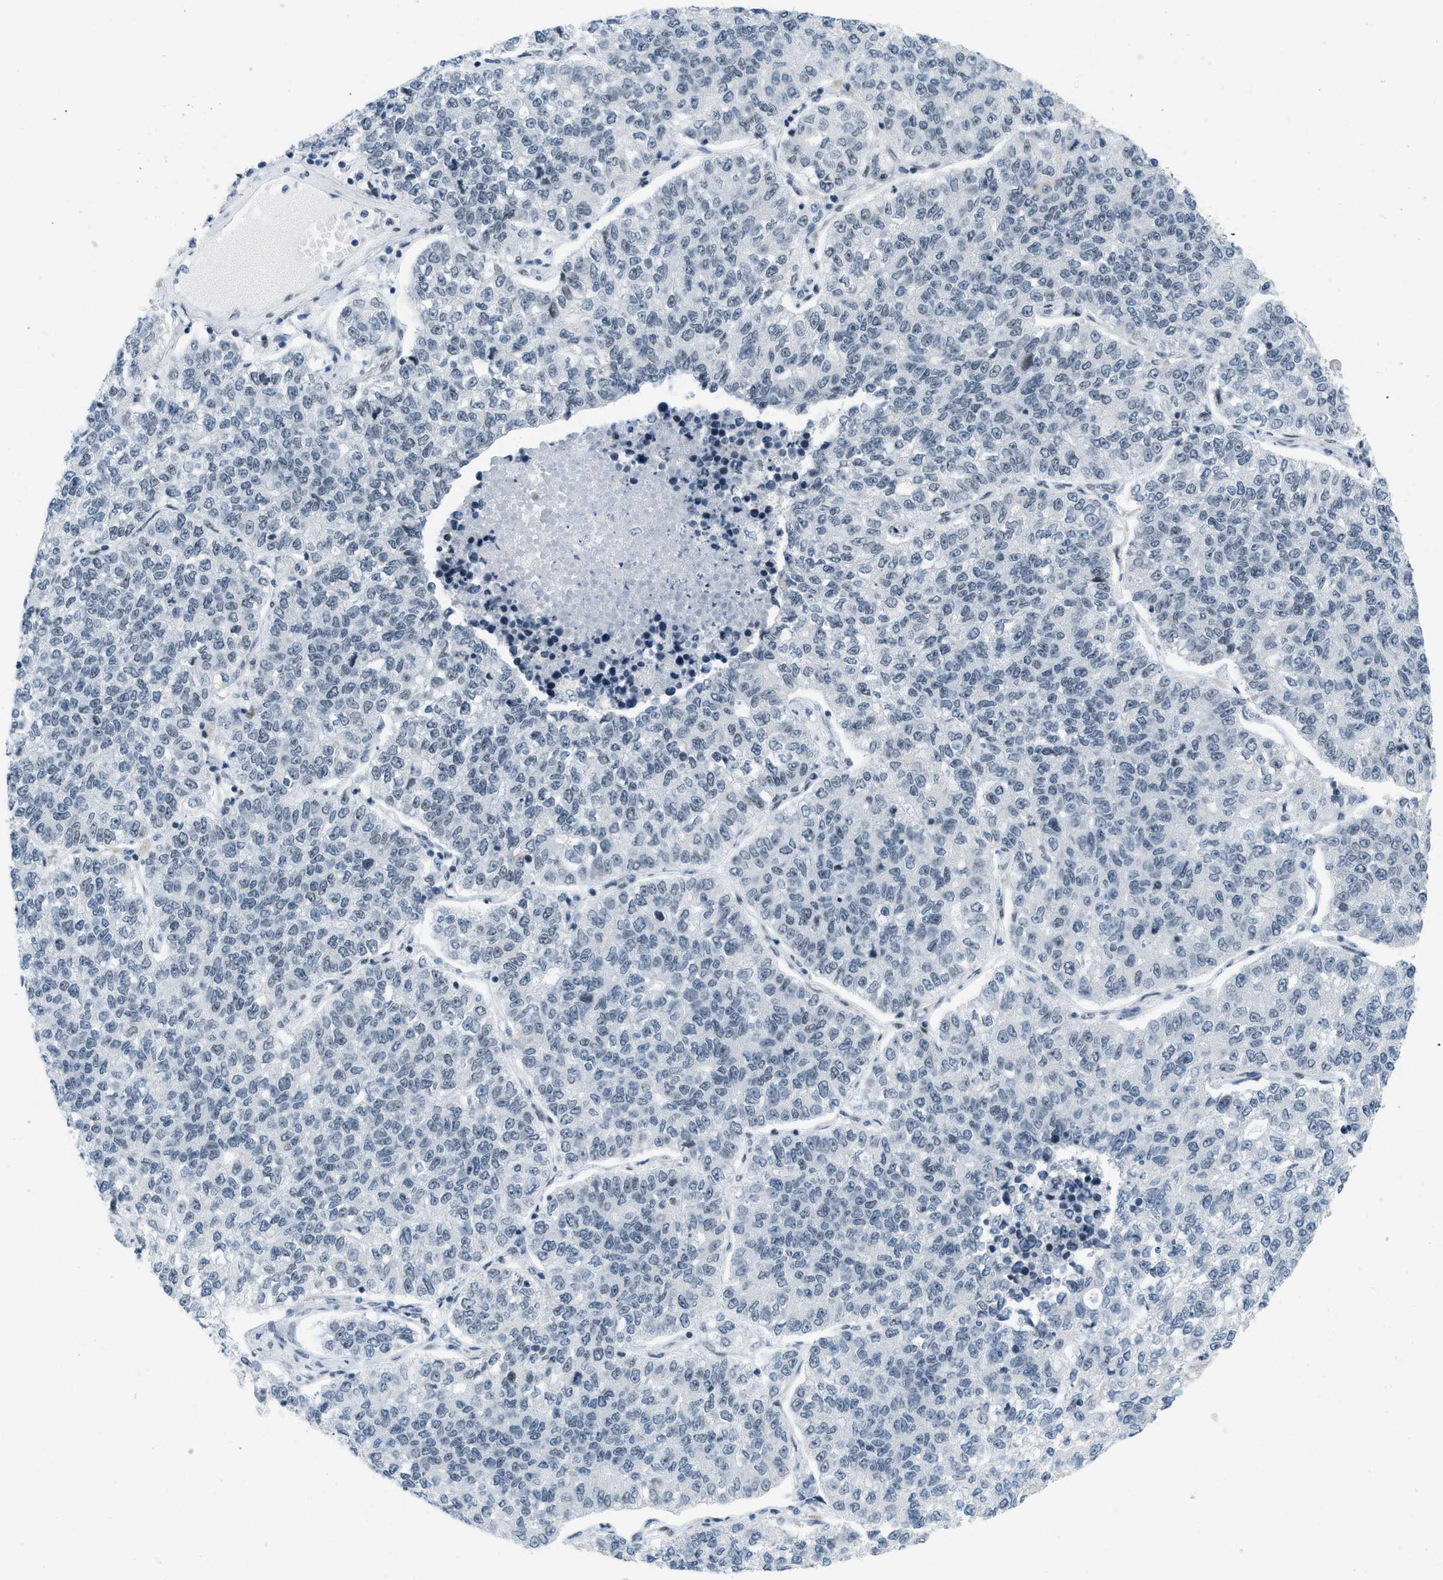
{"staining": {"intensity": "negative", "quantity": "none", "location": "none"}, "tissue": "lung cancer", "cell_type": "Tumor cells", "image_type": "cancer", "snomed": [{"axis": "morphology", "description": "Adenocarcinoma, NOS"}, {"axis": "topography", "description": "Lung"}], "caption": "Photomicrograph shows no significant protein staining in tumor cells of adenocarcinoma (lung).", "gene": "PBX1", "patient": {"sex": "male", "age": 49}}